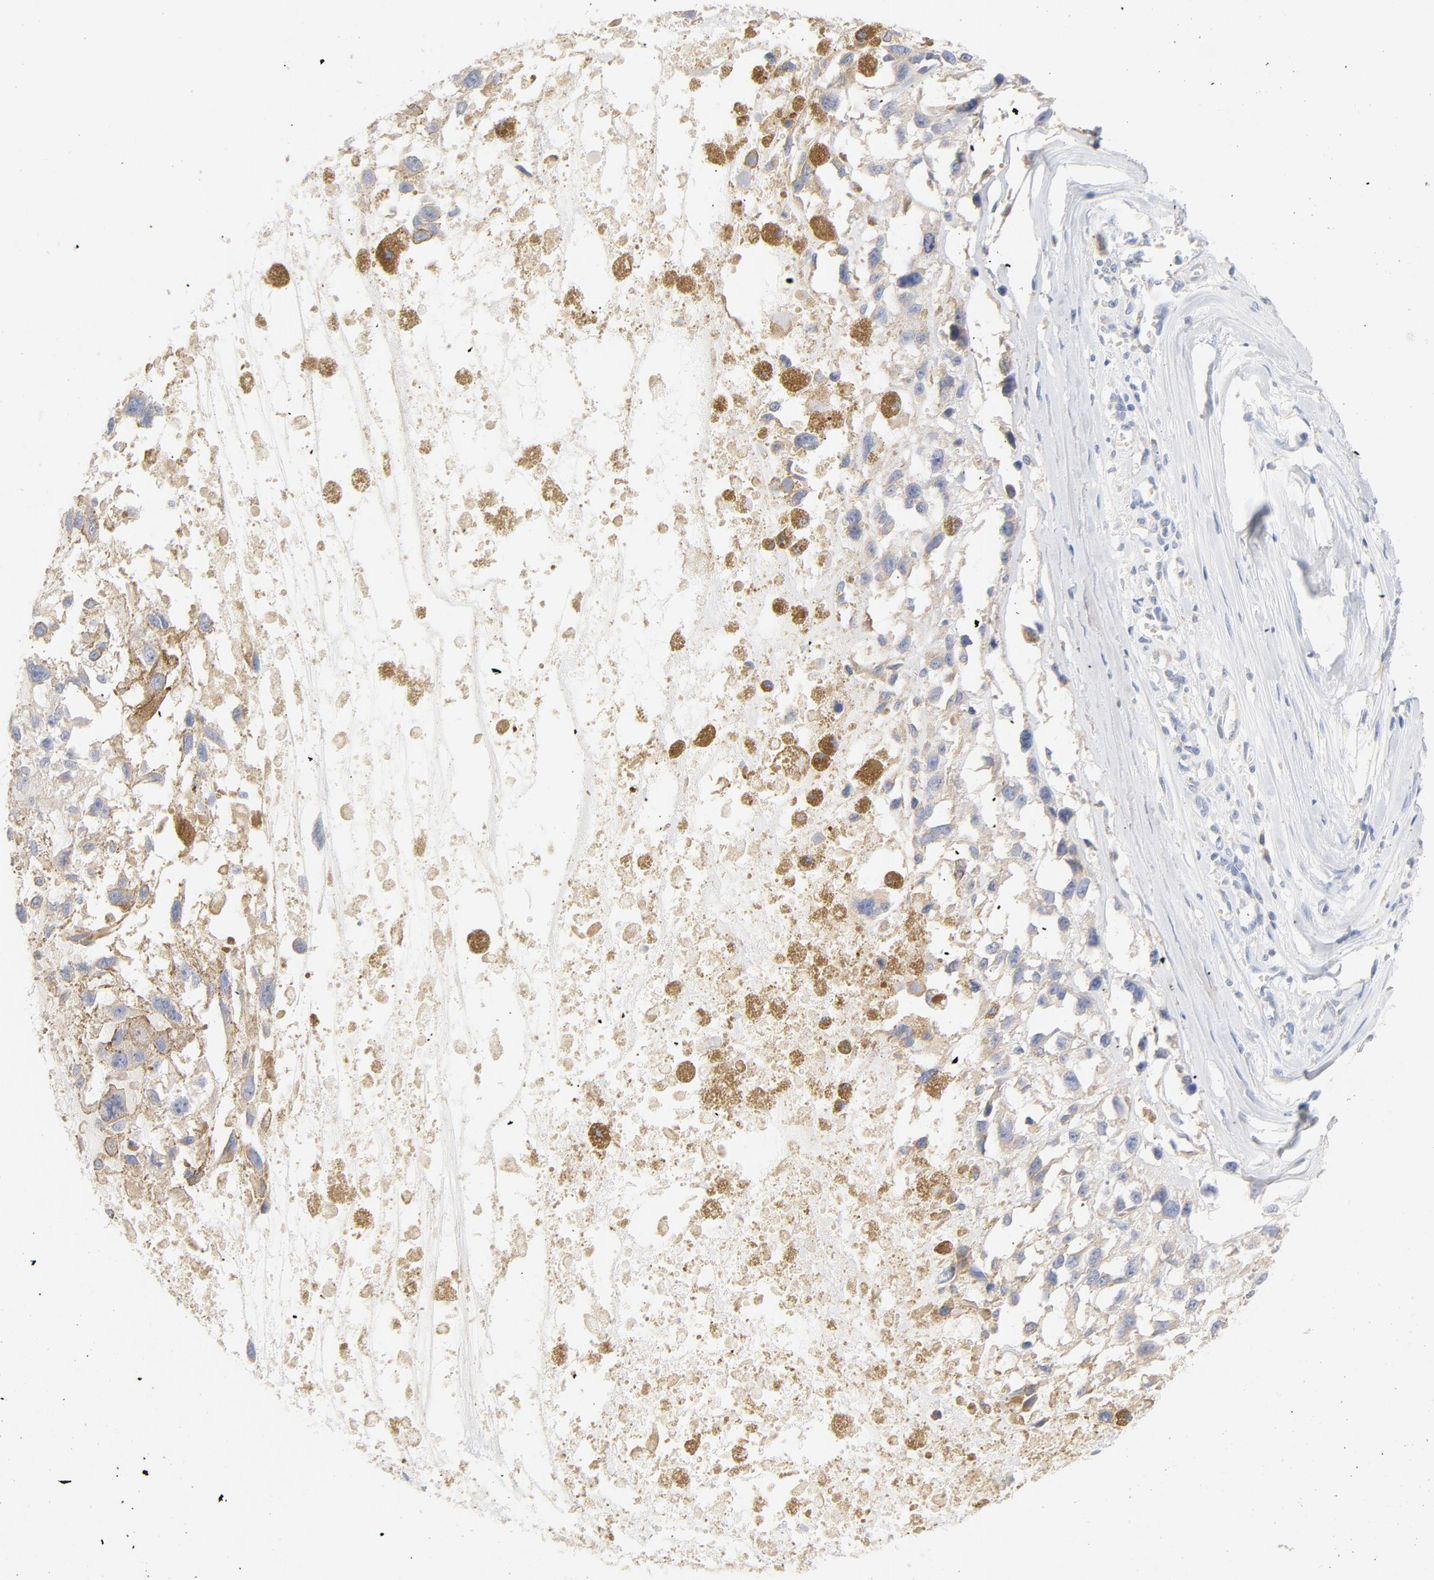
{"staining": {"intensity": "weak", "quantity": "<25%", "location": "cytoplasmic/membranous"}, "tissue": "melanoma", "cell_type": "Tumor cells", "image_type": "cancer", "snomed": [{"axis": "morphology", "description": "Malignant melanoma, Metastatic site"}, {"axis": "topography", "description": "Lymph node"}], "caption": "This is a histopathology image of immunohistochemistry (IHC) staining of melanoma, which shows no expression in tumor cells.", "gene": "TLR4", "patient": {"sex": "male", "age": 59}}